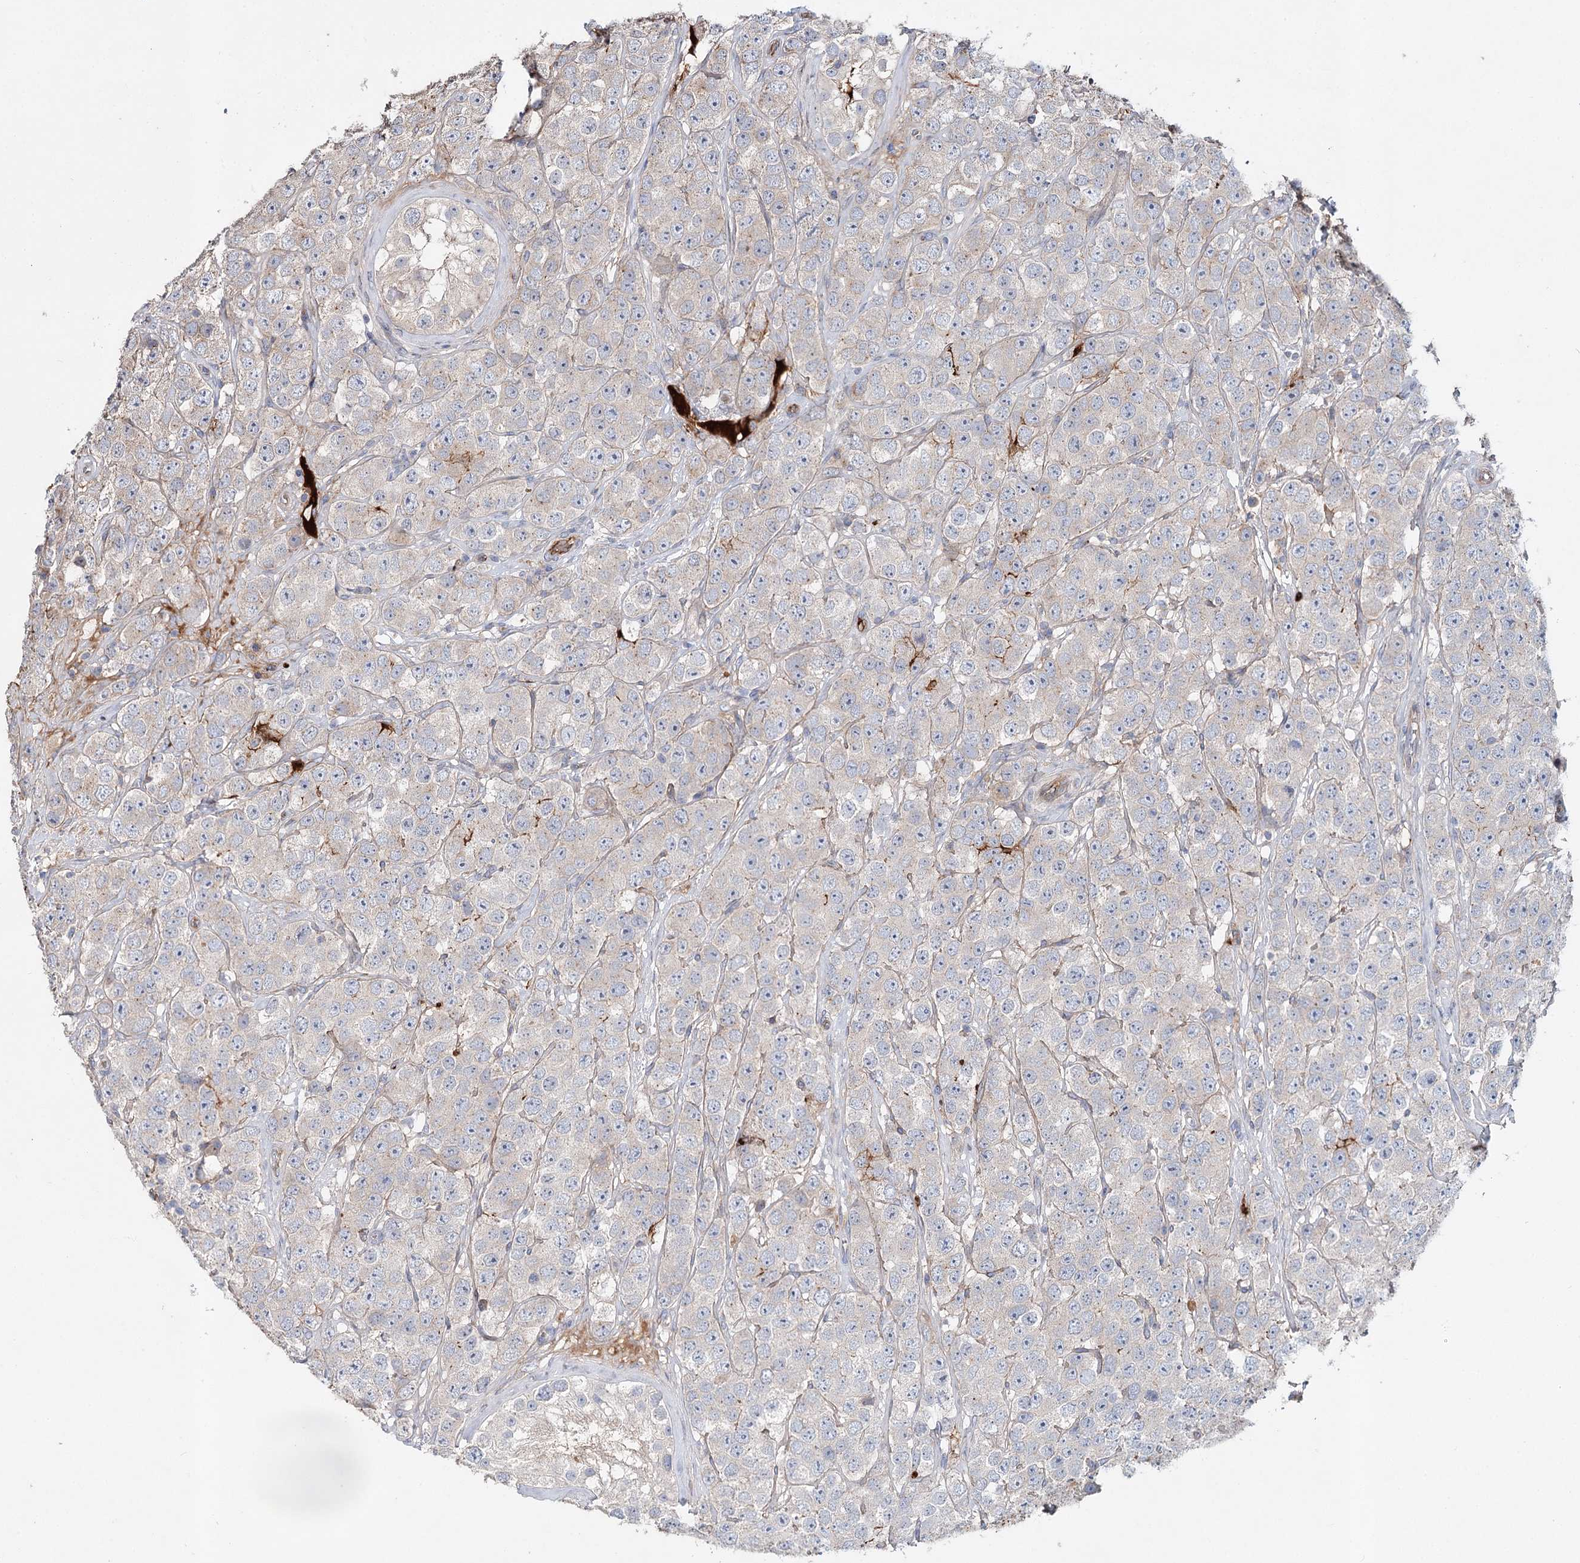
{"staining": {"intensity": "weak", "quantity": "<25%", "location": "cytoplasmic/membranous"}, "tissue": "testis cancer", "cell_type": "Tumor cells", "image_type": "cancer", "snomed": [{"axis": "morphology", "description": "Seminoma, NOS"}, {"axis": "topography", "description": "Testis"}], "caption": "A high-resolution image shows IHC staining of seminoma (testis), which shows no significant expression in tumor cells.", "gene": "ALKBH8", "patient": {"sex": "male", "age": 28}}